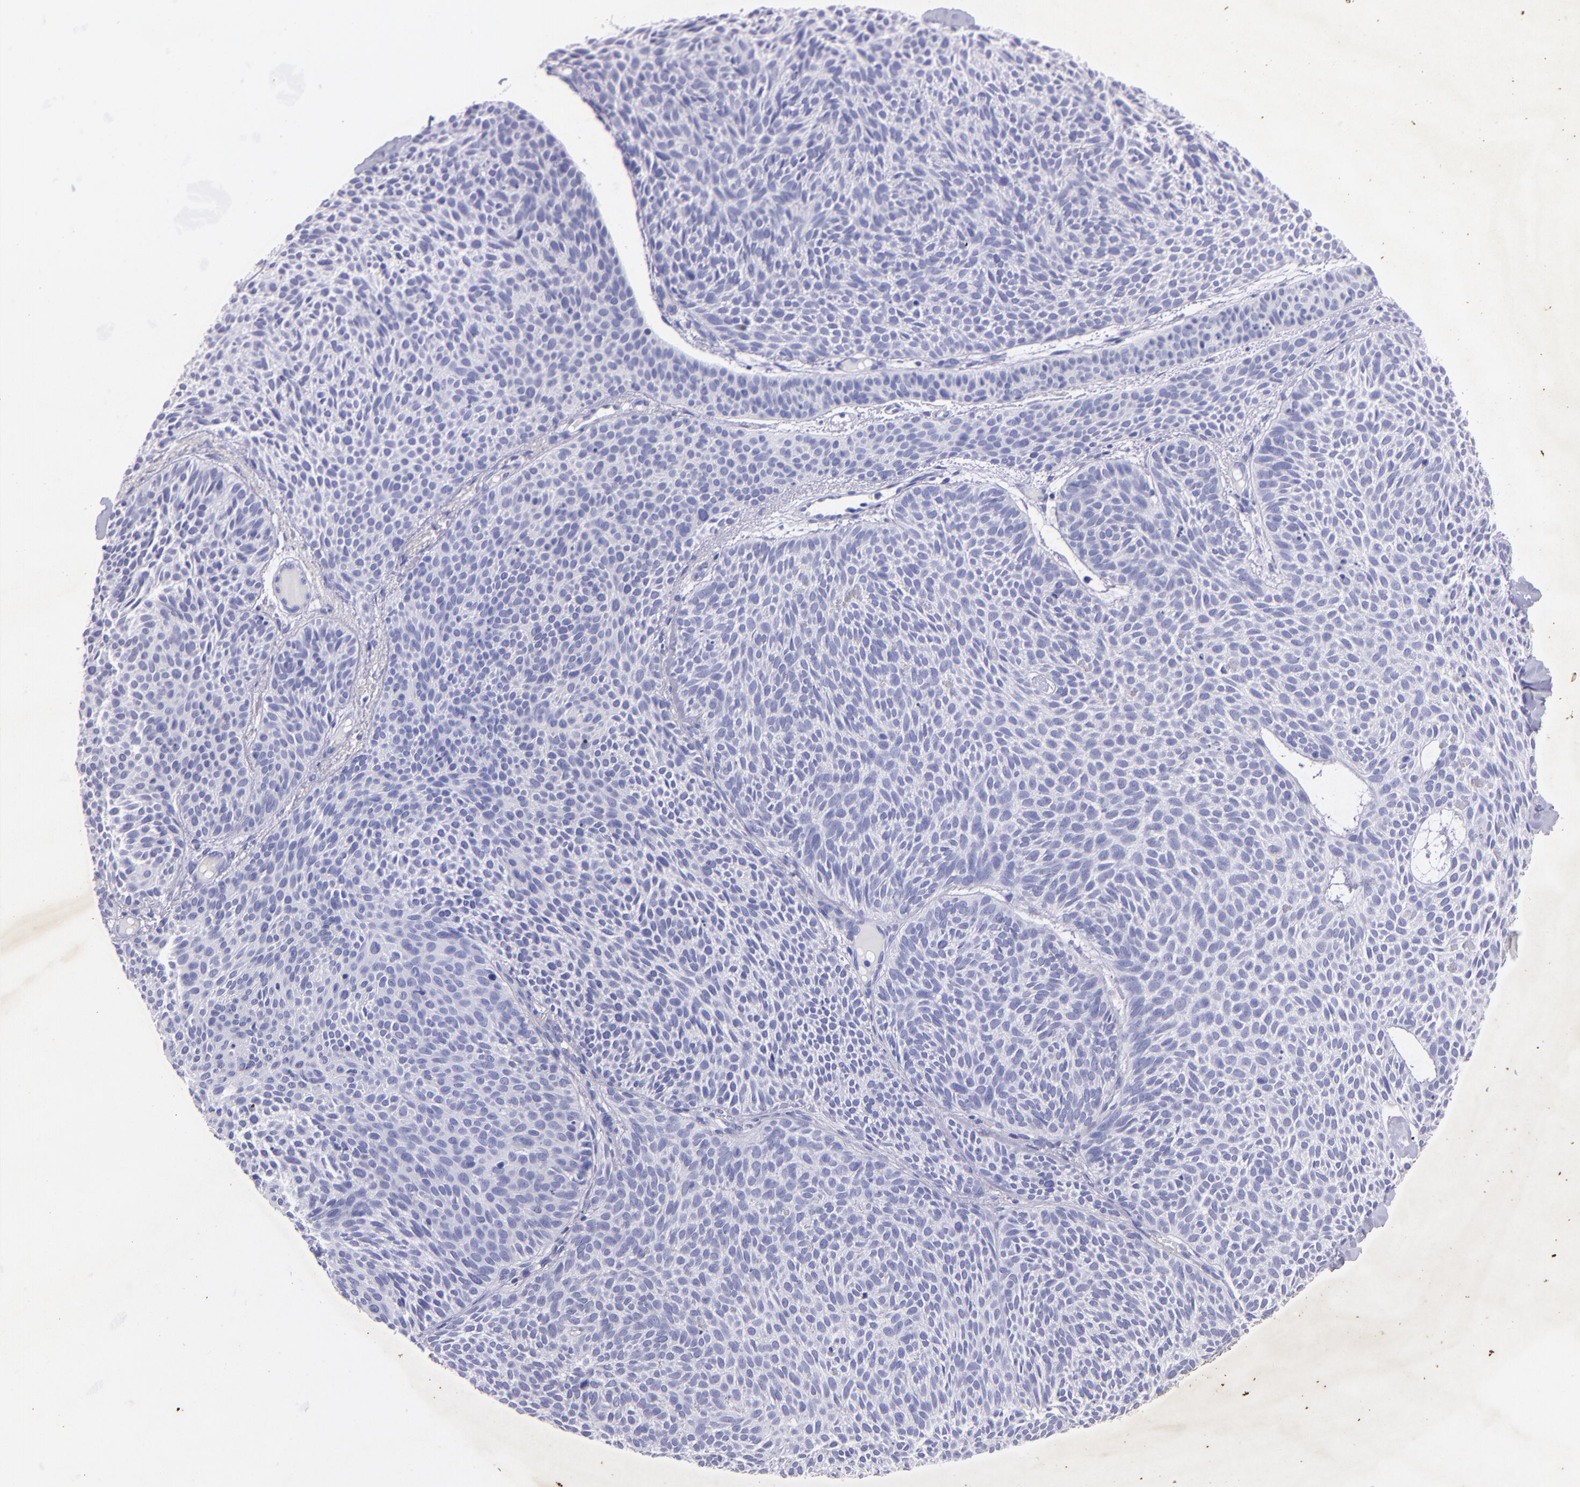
{"staining": {"intensity": "negative", "quantity": "none", "location": "none"}, "tissue": "skin cancer", "cell_type": "Tumor cells", "image_type": "cancer", "snomed": [{"axis": "morphology", "description": "Basal cell carcinoma"}, {"axis": "topography", "description": "Skin"}], "caption": "The IHC image has no significant positivity in tumor cells of skin basal cell carcinoma tissue. Nuclei are stained in blue.", "gene": "UCHL1", "patient": {"sex": "male", "age": 84}}